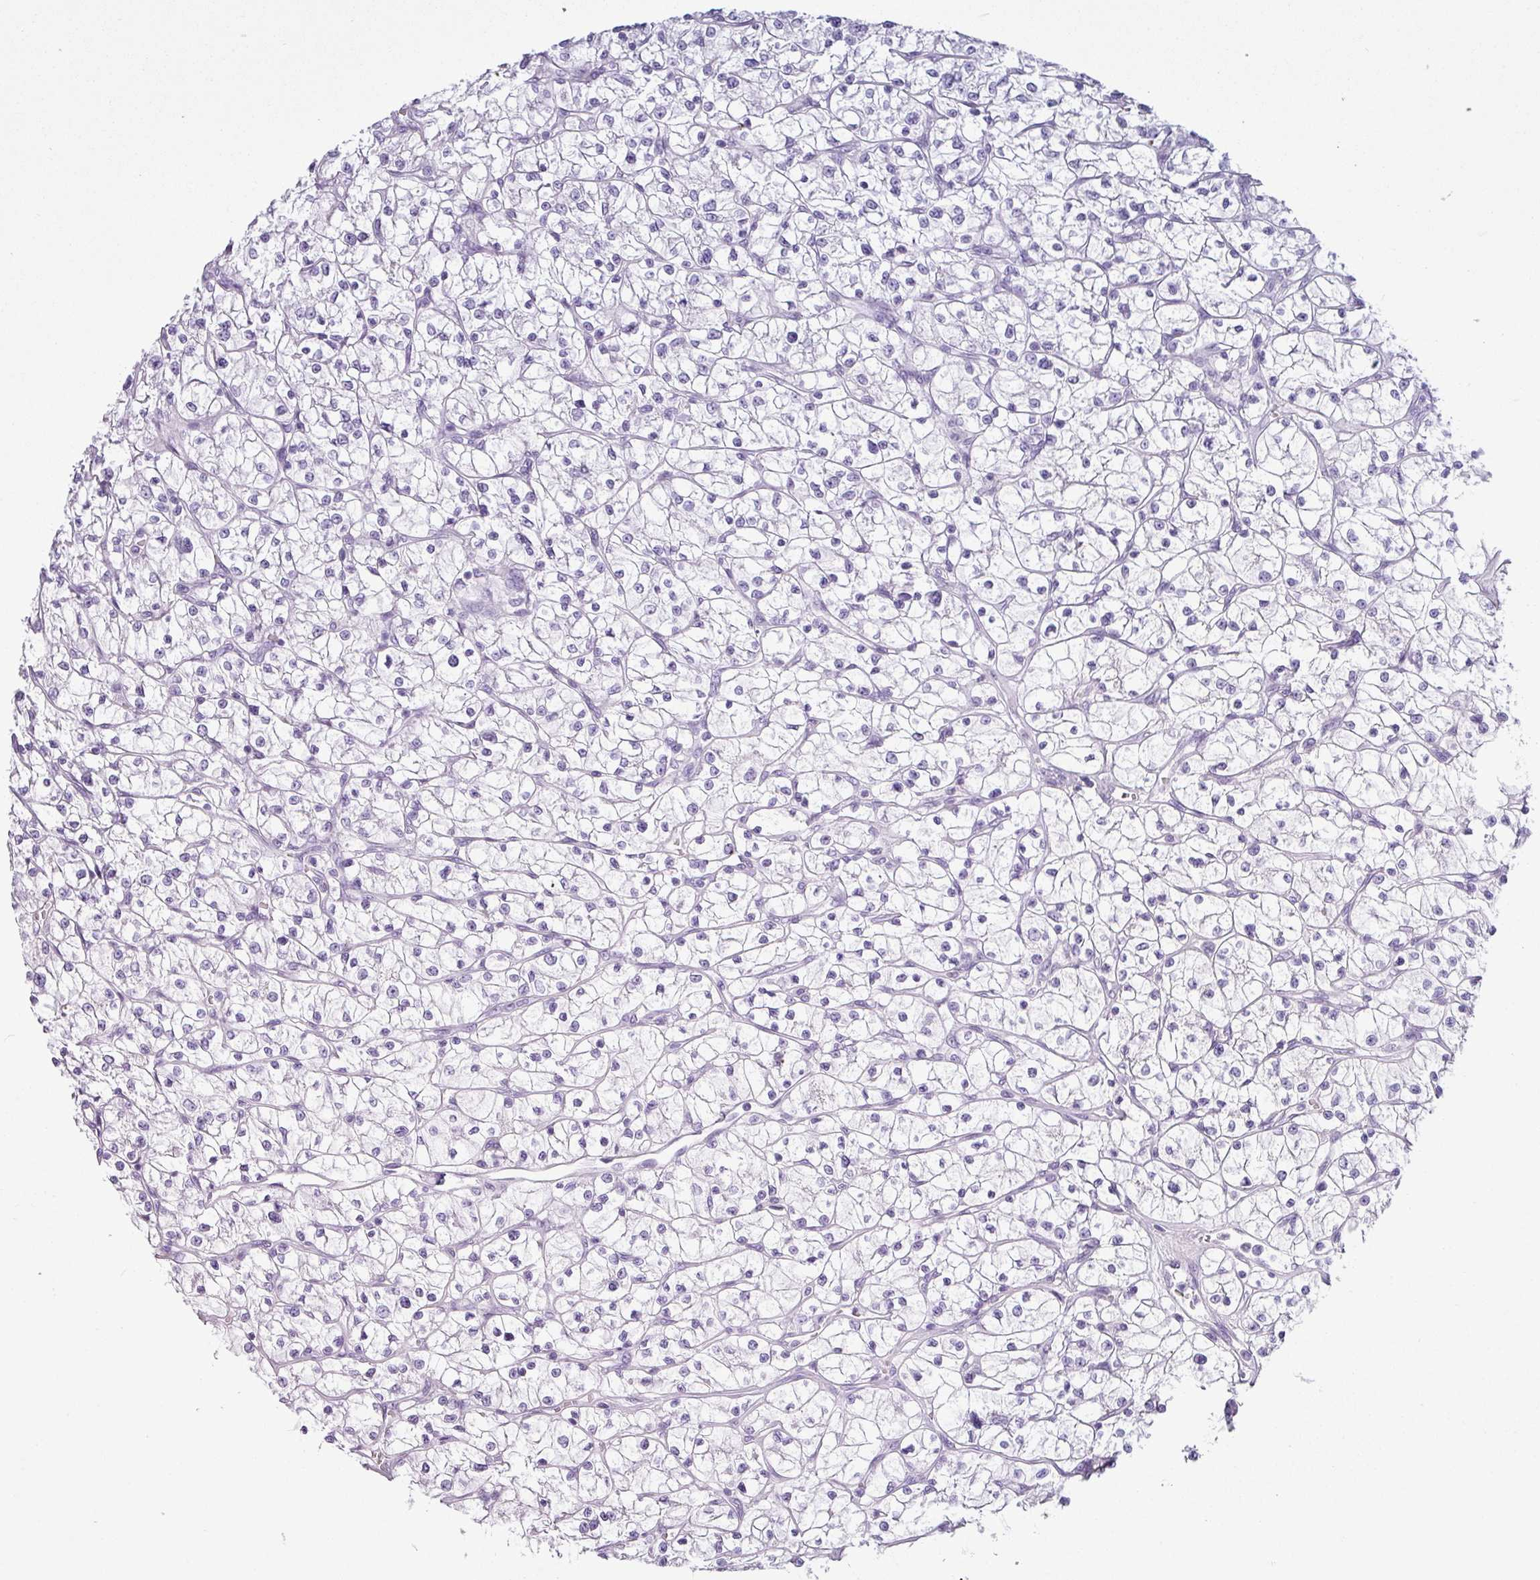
{"staining": {"intensity": "negative", "quantity": "none", "location": "none"}, "tissue": "renal cancer", "cell_type": "Tumor cells", "image_type": "cancer", "snomed": [{"axis": "morphology", "description": "Adenocarcinoma, NOS"}, {"axis": "topography", "description": "Kidney"}], "caption": "Tumor cells are negative for protein expression in human renal adenocarcinoma. (Immunohistochemistry, brightfield microscopy, high magnification).", "gene": "SCT", "patient": {"sex": "female", "age": 64}}